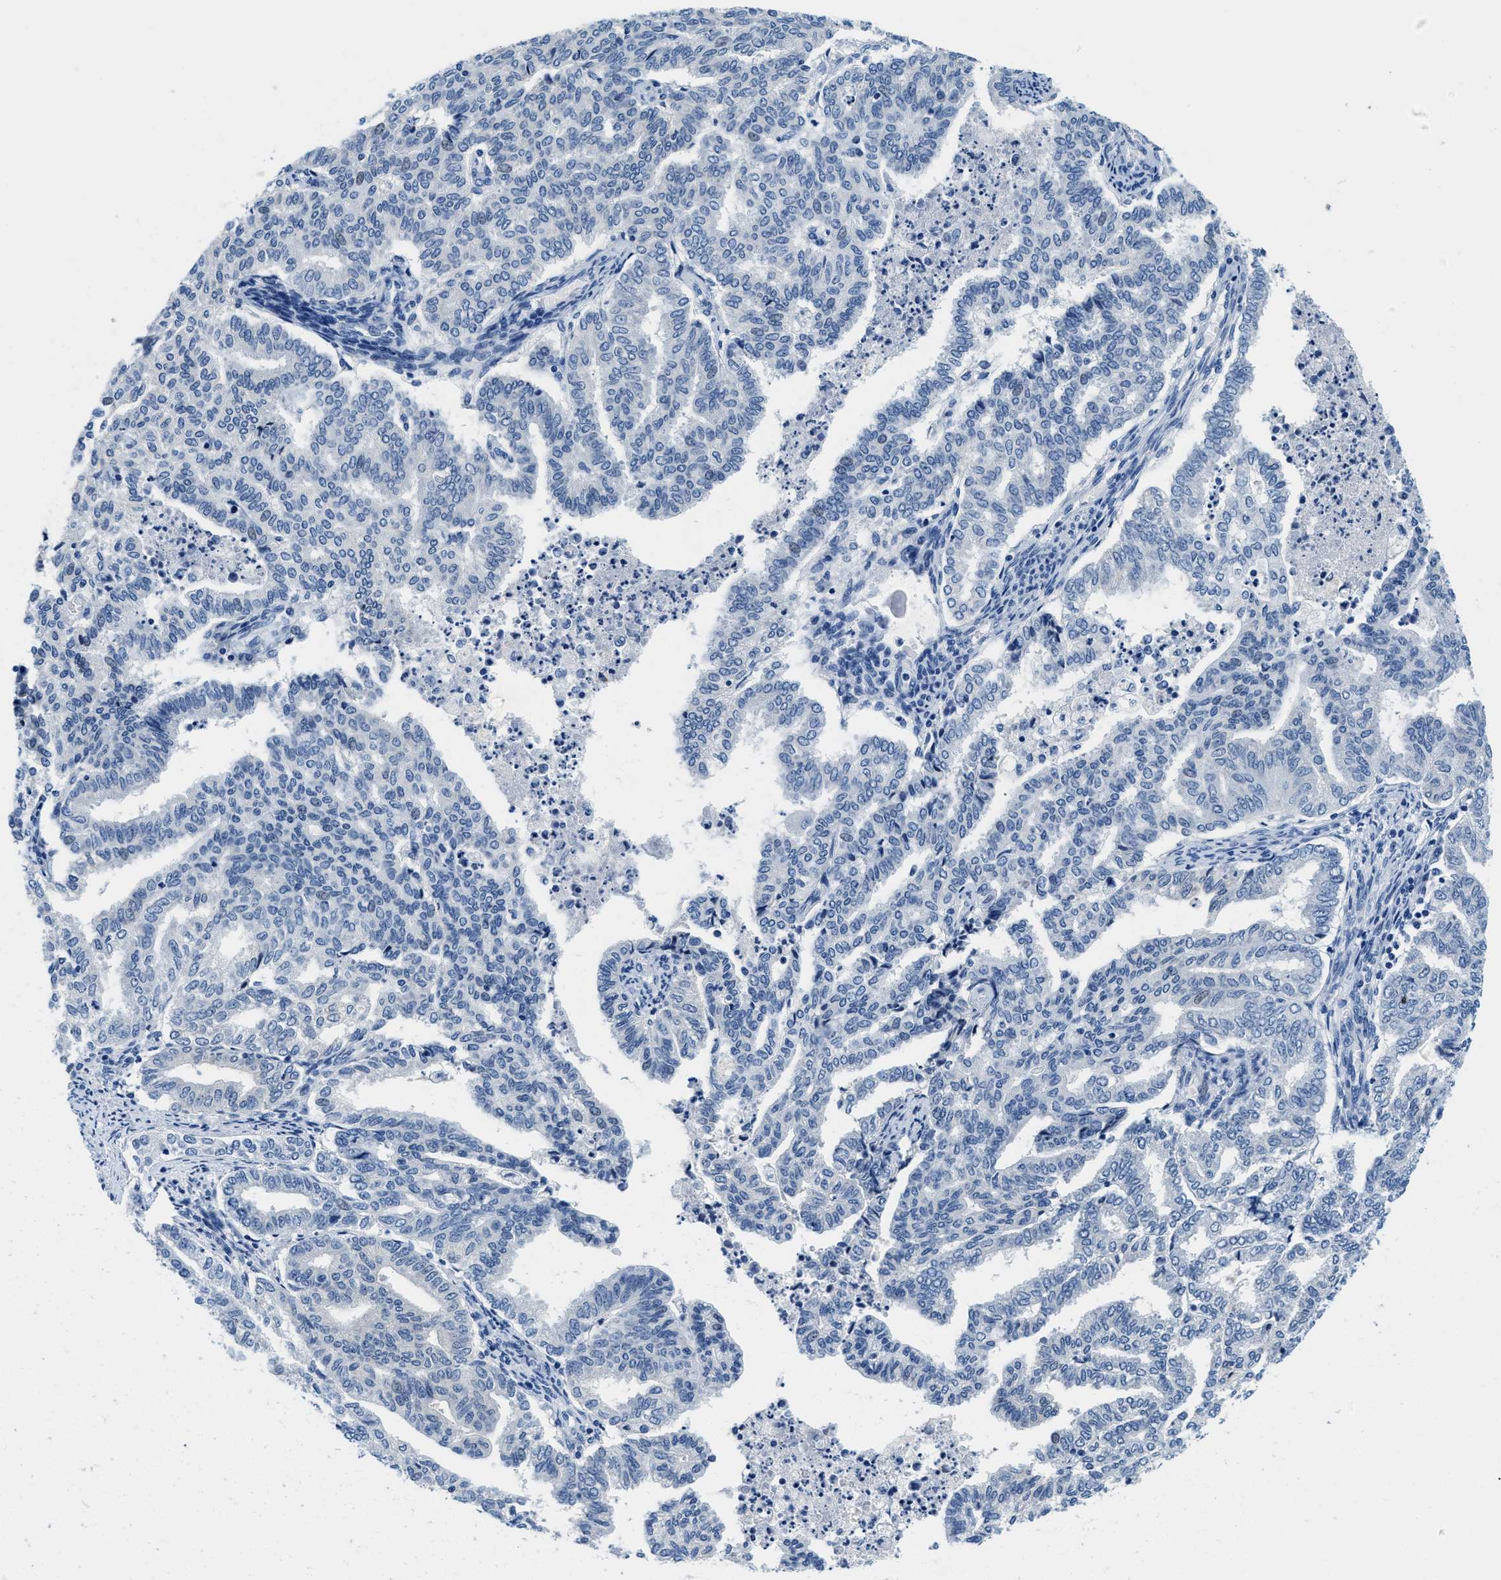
{"staining": {"intensity": "negative", "quantity": "none", "location": "none"}, "tissue": "endometrial cancer", "cell_type": "Tumor cells", "image_type": "cancer", "snomed": [{"axis": "morphology", "description": "Adenocarcinoma, NOS"}, {"axis": "topography", "description": "Endometrium"}], "caption": "A micrograph of endometrial cancer (adenocarcinoma) stained for a protein reveals no brown staining in tumor cells.", "gene": "GSTM3", "patient": {"sex": "female", "age": 79}}